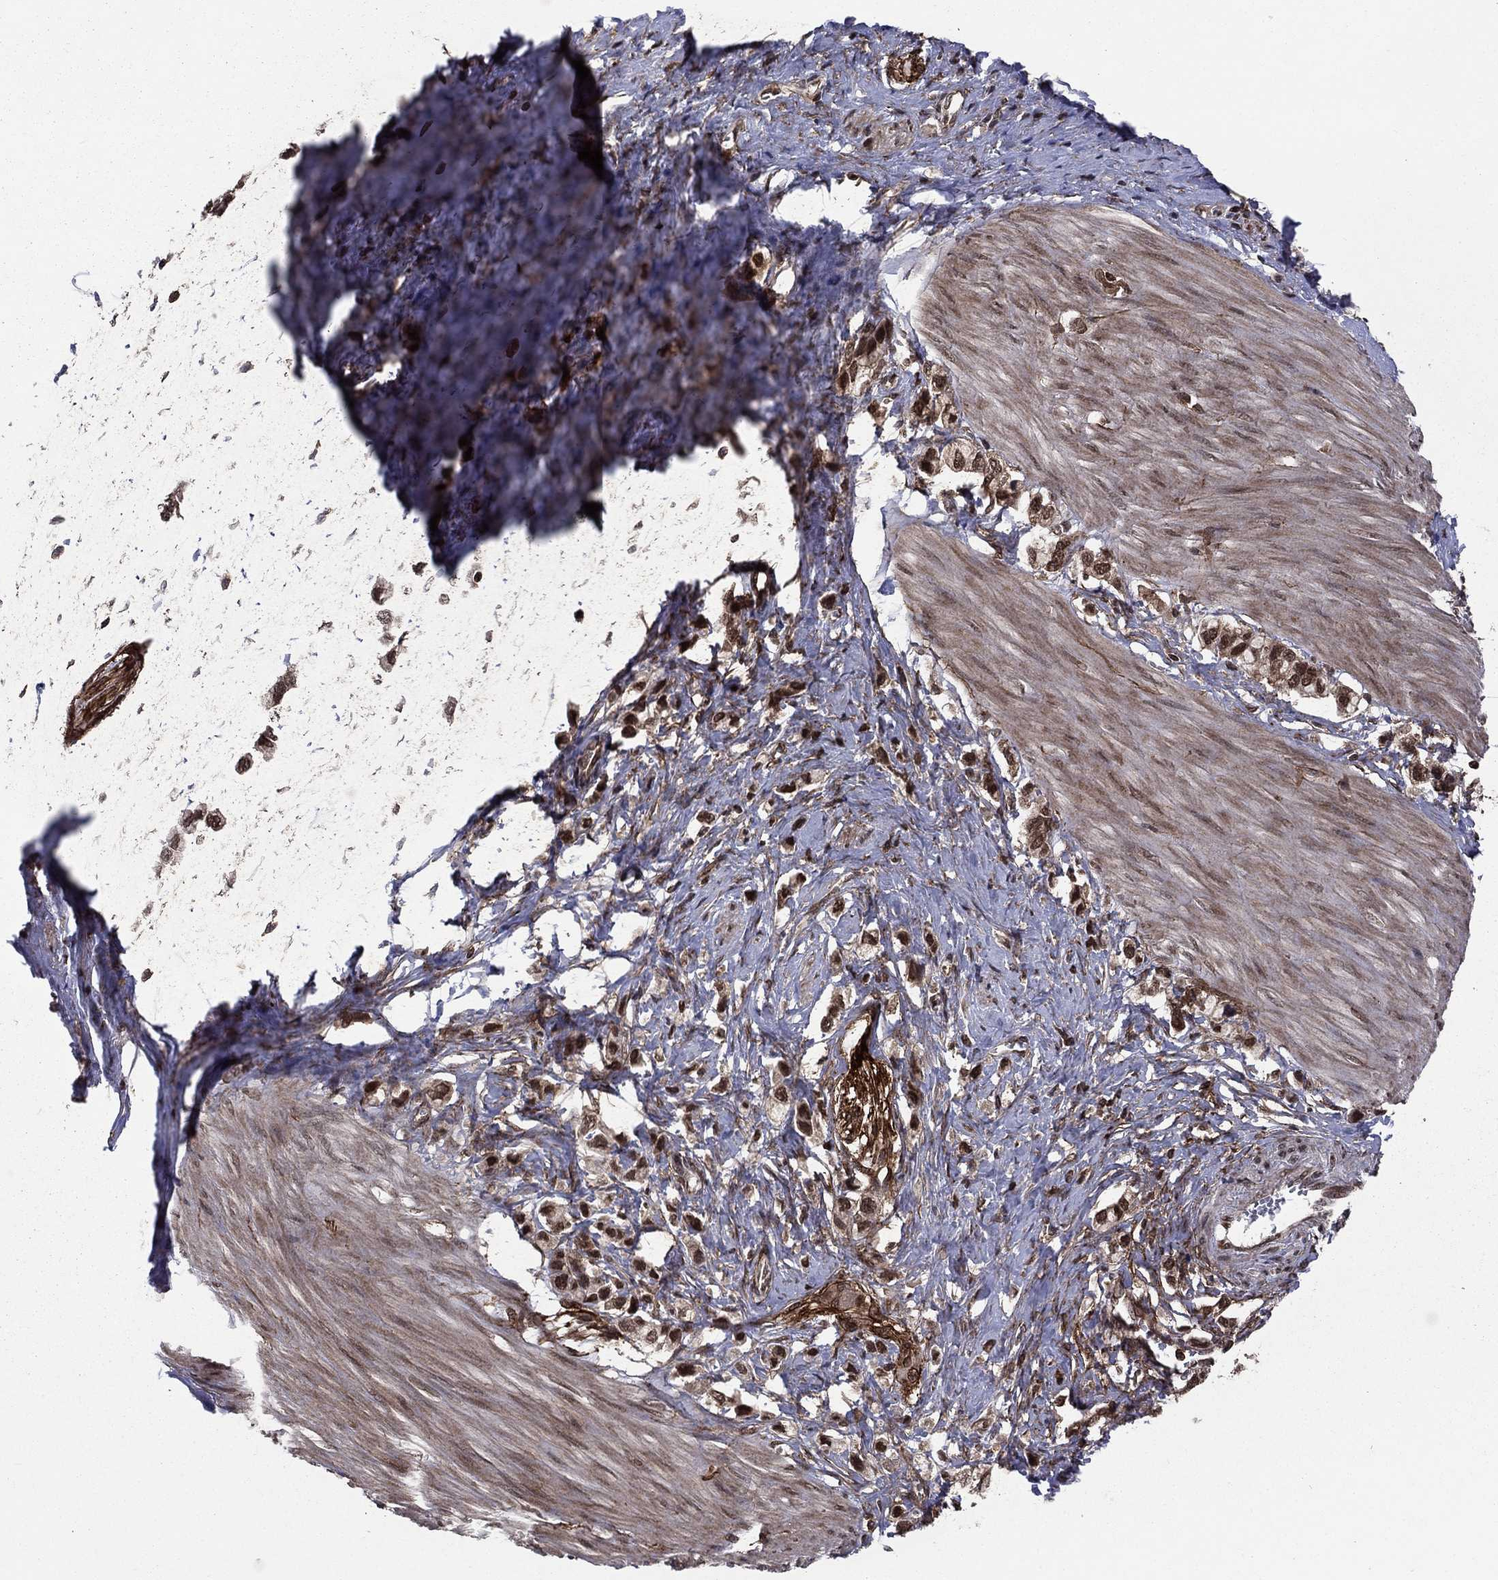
{"staining": {"intensity": "strong", "quantity": ">75%", "location": "nuclear"}, "tissue": "stomach cancer", "cell_type": "Tumor cells", "image_type": "cancer", "snomed": [{"axis": "morphology", "description": "Normal tissue, NOS"}, {"axis": "morphology", "description": "Adenocarcinoma, NOS"}, {"axis": "morphology", "description": "Adenocarcinoma, High grade"}, {"axis": "topography", "description": "Stomach, upper"}, {"axis": "topography", "description": "Stomach"}], "caption": "A brown stain labels strong nuclear positivity of a protein in stomach cancer tumor cells.", "gene": "SSX2IP", "patient": {"sex": "female", "age": 65}}